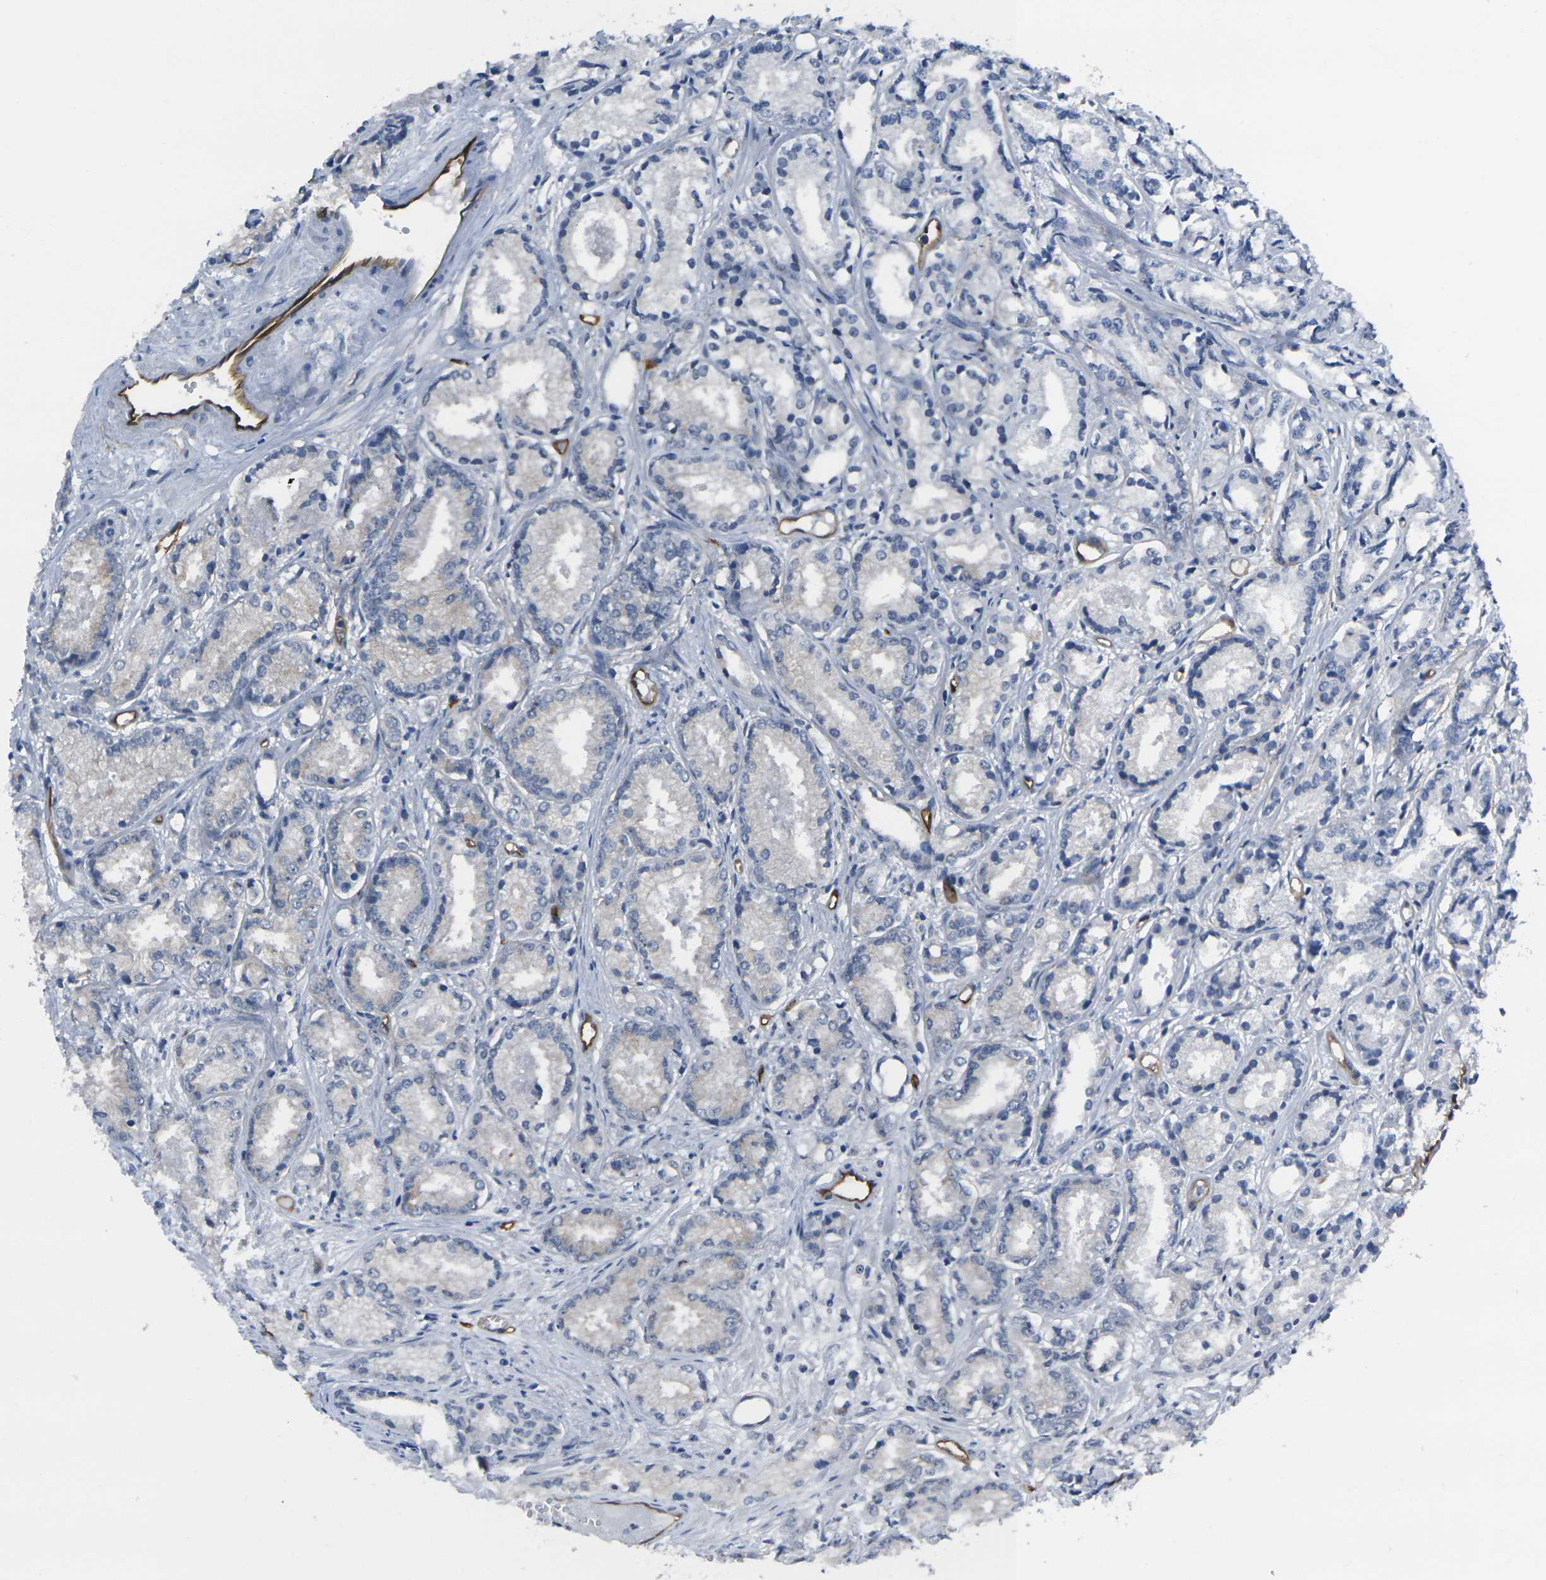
{"staining": {"intensity": "negative", "quantity": "none", "location": "none"}, "tissue": "prostate cancer", "cell_type": "Tumor cells", "image_type": "cancer", "snomed": [{"axis": "morphology", "description": "Adenocarcinoma, Low grade"}, {"axis": "topography", "description": "Prostate"}], "caption": "Histopathology image shows no protein positivity in tumor cells of prostate cancer tissue.", "gene": "HSPA12B", "patient": {"sex": "male", "age": 72}}